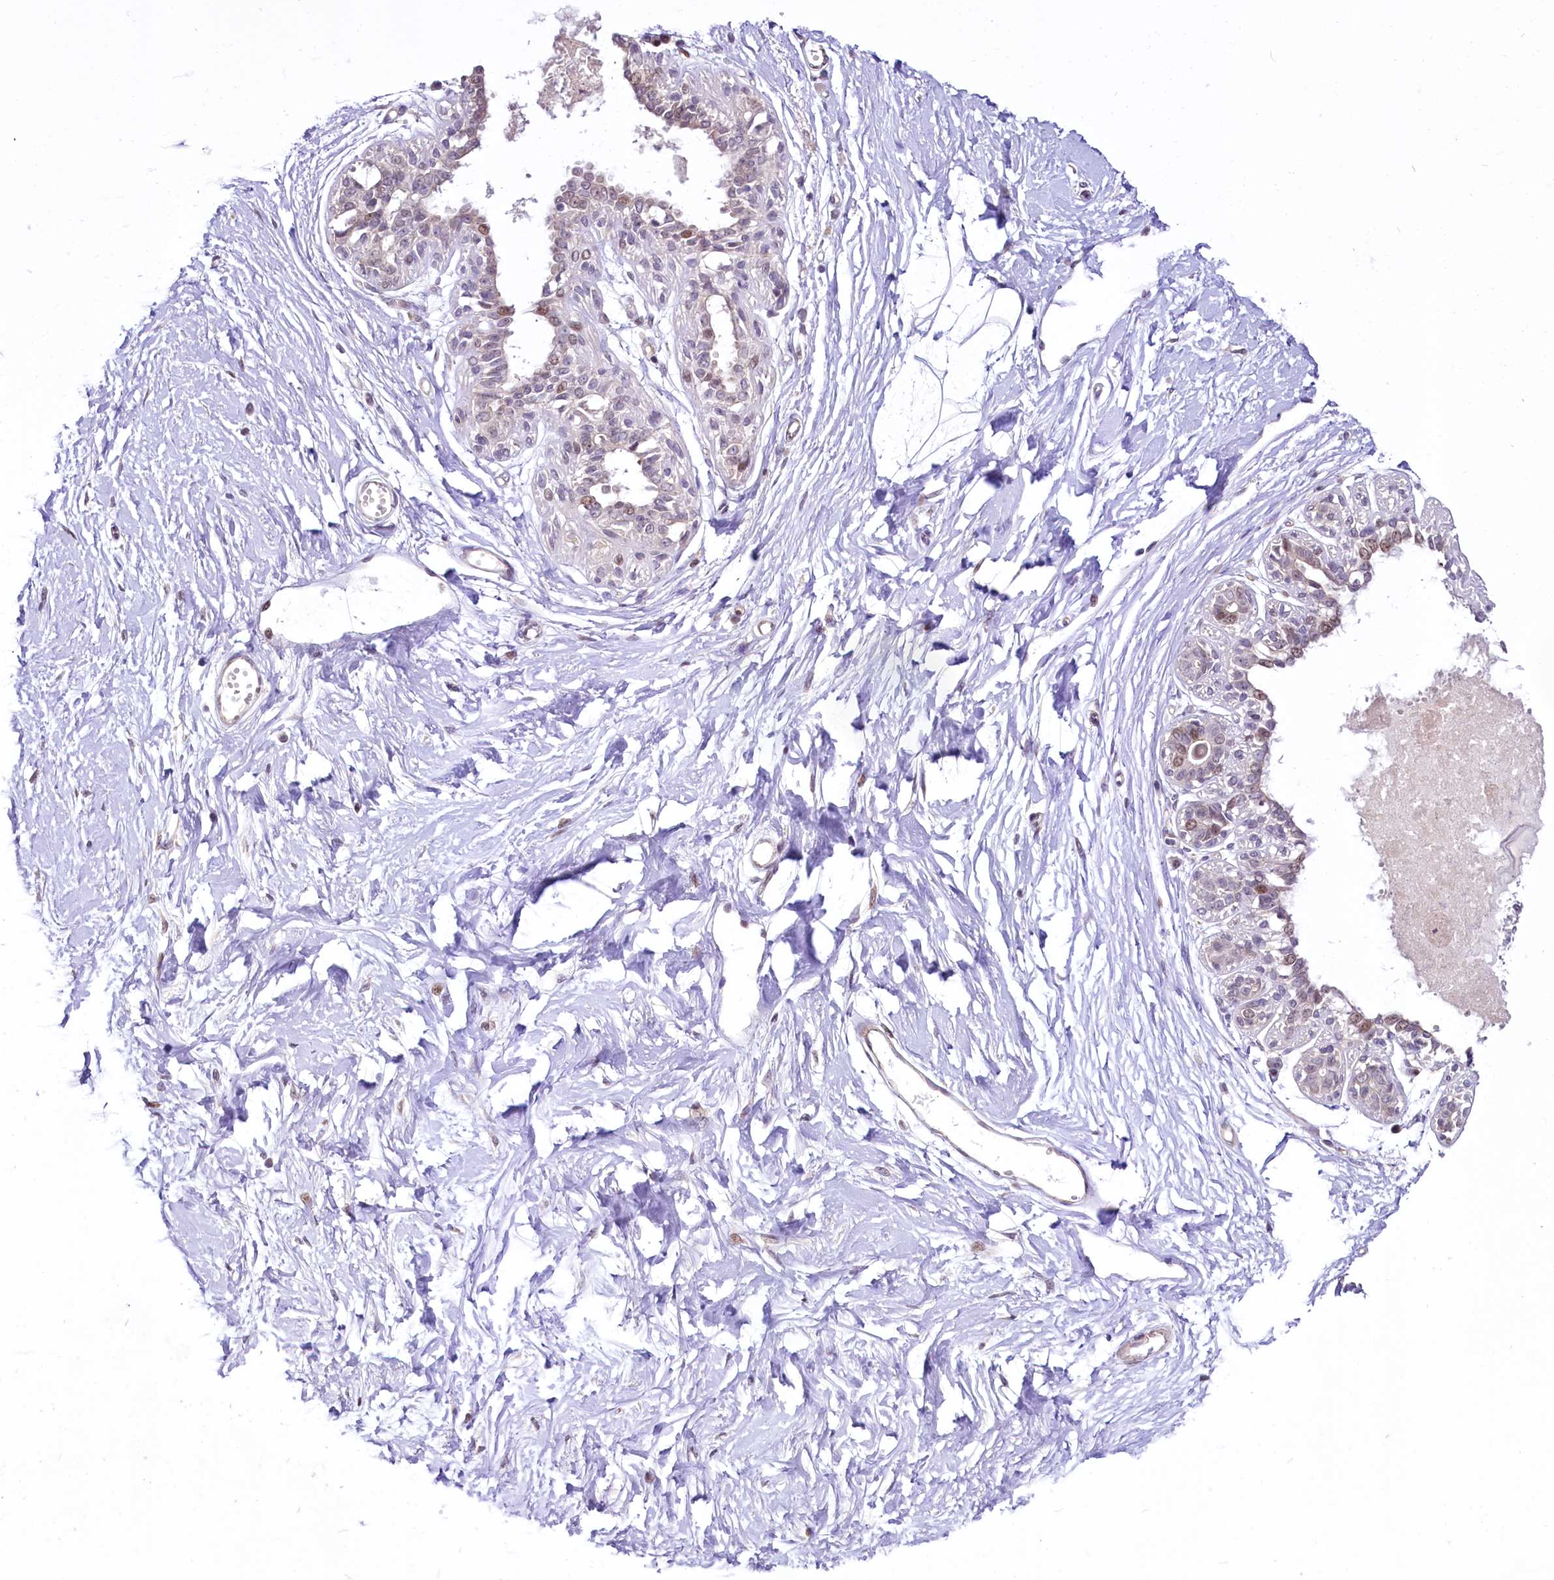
{"staining": {"intensity": "negative", "quantity": "none", "location": "none"}, "tissue": "breast", "cell_type": "Adipocytes", "image_type": "normal", "snomed": [{"axis": "morphology", "description": "Normal tissue, NOS"}, {"axis": "topography", "description": "Breast"}], "caption": "Breast stained for a protein using immunohistochemistry (IHC) reveals no positivity adipocytes.", "gene": "BANK1", "patient": {"sex": "female", "age": 45}}